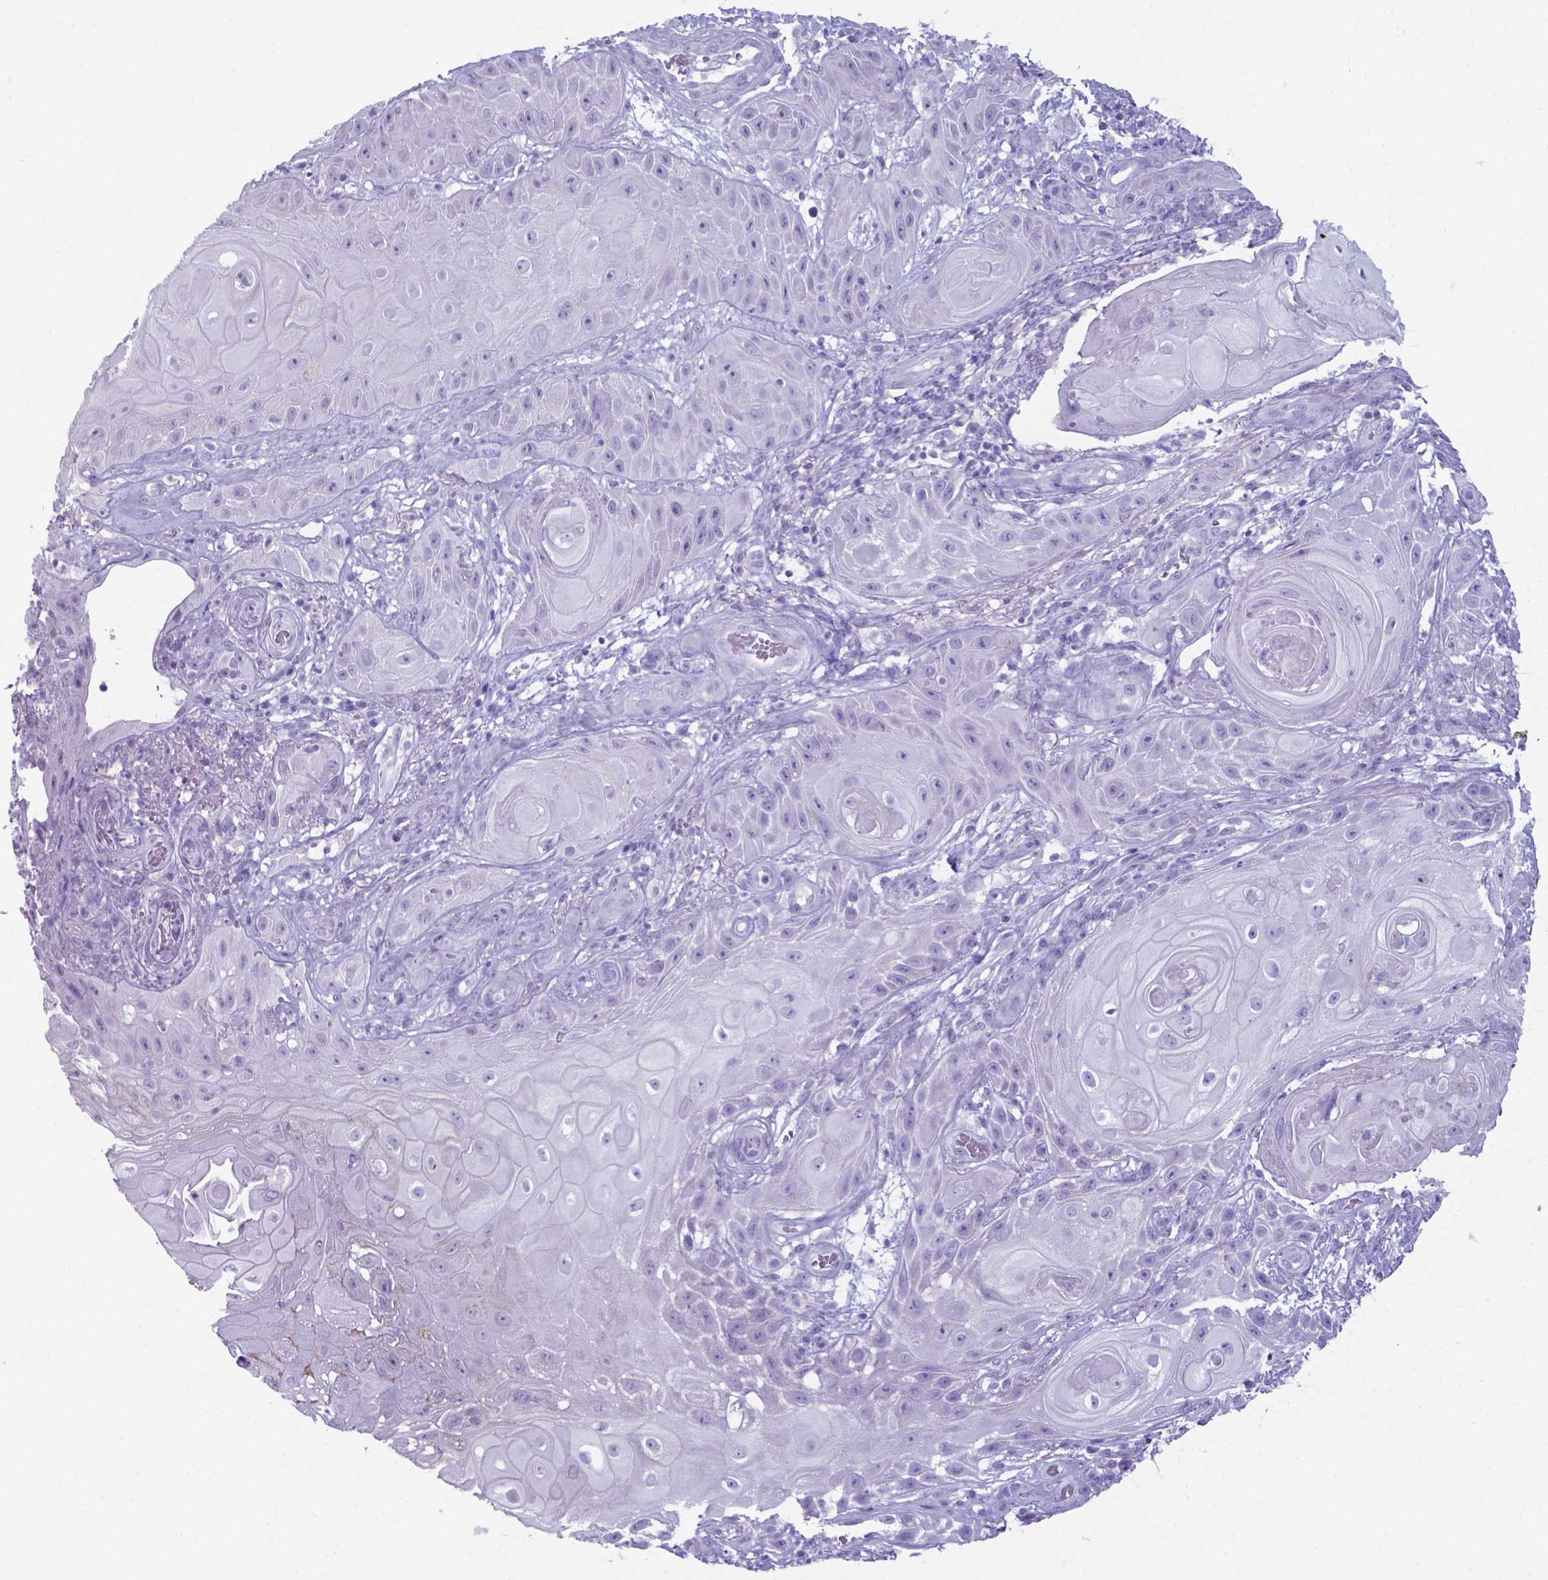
{"staining": {"intensity": "negative", "quantity": "none", "location": "none"}, "tissue": "skin cancer", "cell_type": "Tumor cells", "image_type": "cancer", "snomed": [{"axis": "morphology", "description": "Squamous cell carcinoma, NOS"}, {"axis": "topography", "description": "Skin"}], "caption": "Tumor cells are negative for protein expression in human skin squamous cell carcinoma. Brightfield microscopy of immunohistochemistry (IHC) stained with DAB (brown) and hematoxylin (blue), captured at high magnification.", "gene": "AP5B1", "patient": {"sex": "male", "age": 62}}